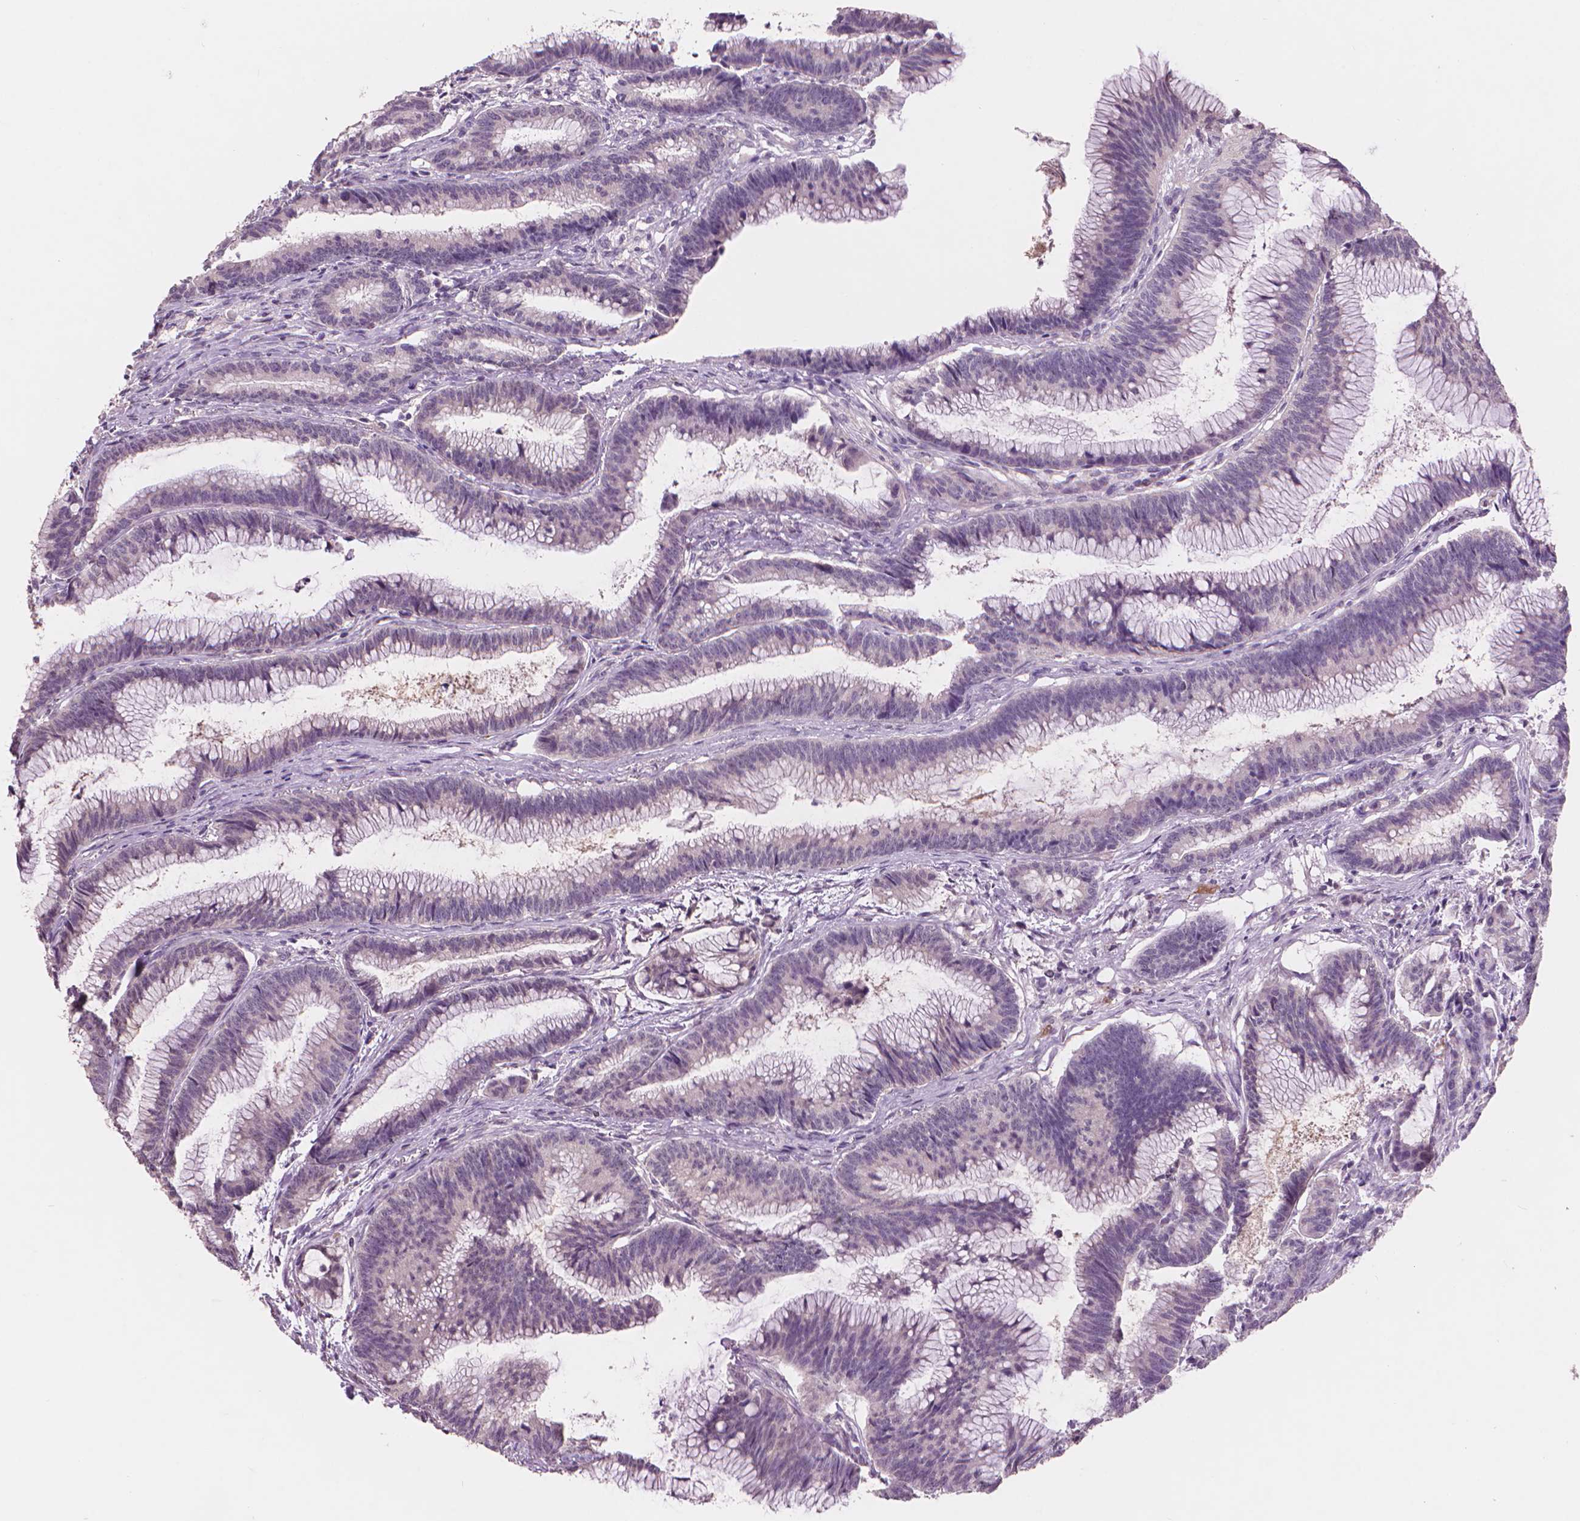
{"staining": {"intensity": "negative", "quantity": "none", "location": "none"}, "tissue": "colorectal cancer", "cell_type": "Tumor cells", "image_type": "cancer", "snomed": [{"axis": "morphology", "description": "Adenocarcinoma, NOS"}, {"axis": "topography", "description": "Colon"}], "caption": "Tumor cells are negative for brown protein staining in adenocarcinoma (colorectal).", "gene": "ENO2", "patient": {"sex": "female", "age": 78}}